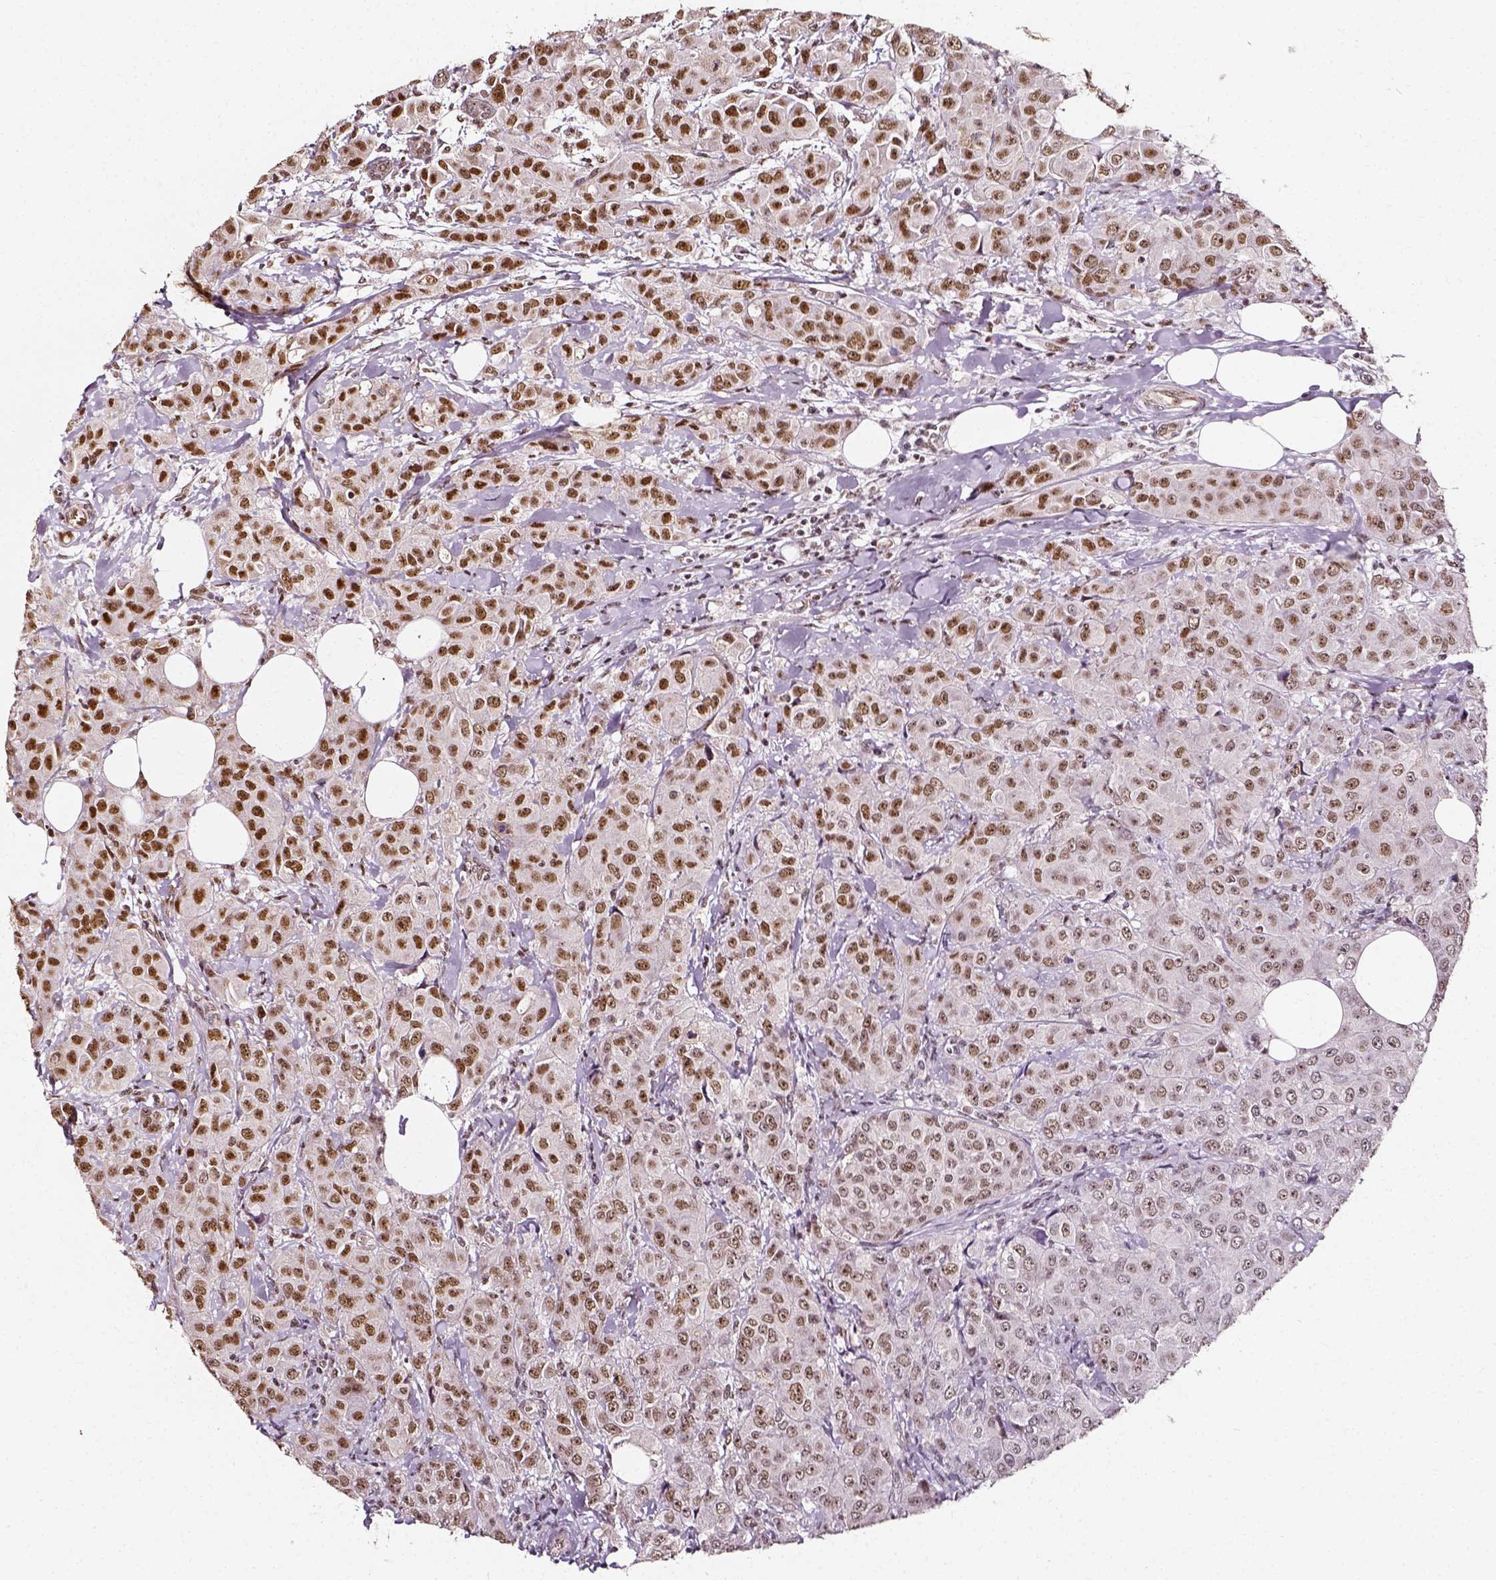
{"staining": {"intensity": "moderate", "quantity": ">75%", "location": "nuclear"}, "tissue": "breast cancer", "cell_type": "Tumor cells", "image_type": "cancer", "snomed": [{"axis": "morphology", "description": "Normal tissue, NOS"}, {"axis": "morphology", "description": "Duct carcinoma"}, {"axis": "topography", "description": "Breast"}], "caption": "About >75% of tumor cells in human breast cancer show moderate nuclear protein positivity as visualized by brown immunohistochemical staining.", "gene": "NACC1", "patient": {"sex": "female", "age": 43}}